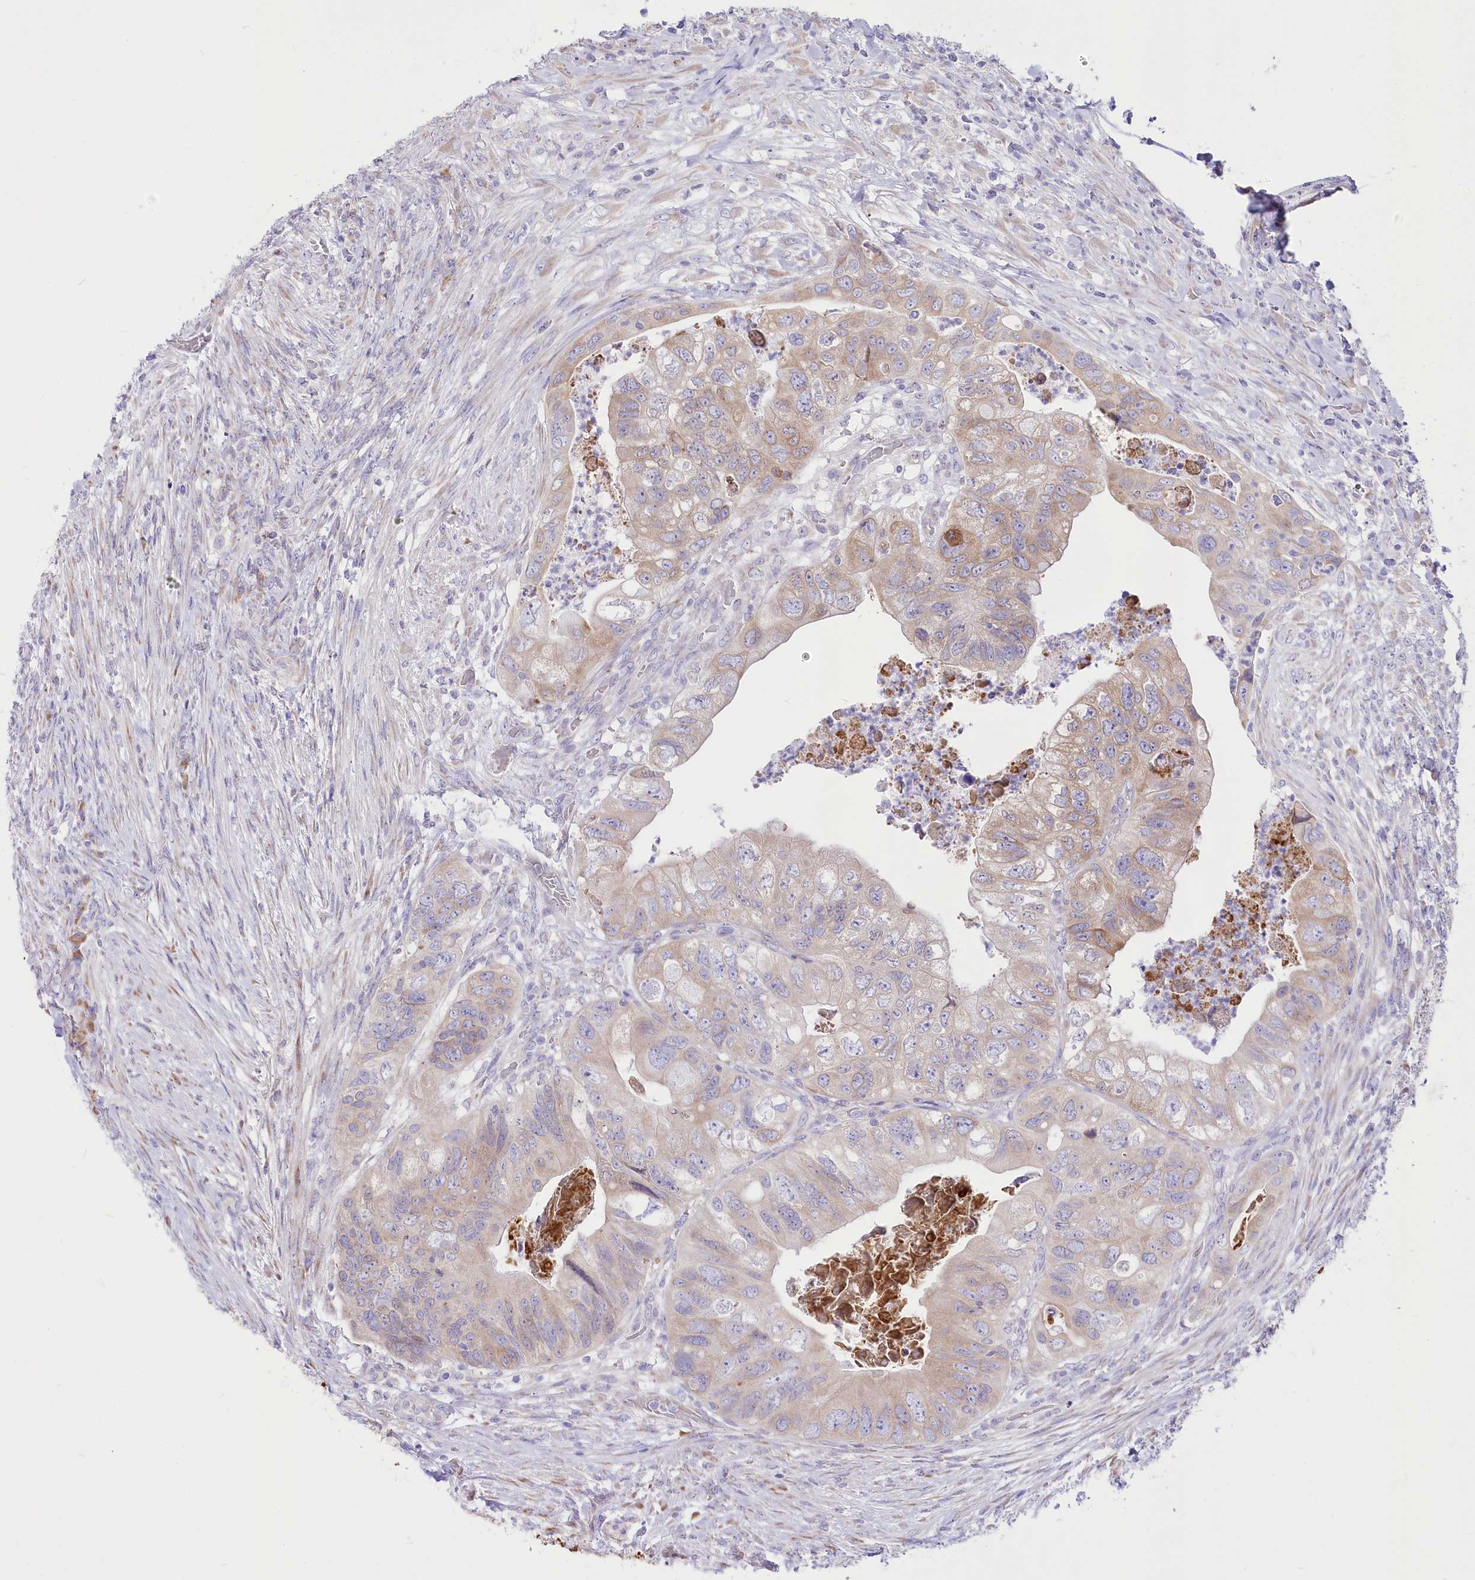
{"staining": {"intensity": "weak", "quantity": "25%-75%", "location": "cytoplasmic/membranous"}, "tissue": "colorectal cancer", "cell_type": "Tumor cells", "image_type": "cancer", "snomed": [{"axis": "morphology", "description": "Adenocarcinoma, NOS"}, {"axis": "topography", "description": "Rectum"}], "caption": "Human adenocarcinoma (colorectal) stained for a protein (brown) shows weak cytoplasmic/membranous positive expression in about 25%-75% of tumor cells.", "gene": "STT3B", "patient": {"sex": "male", "age": 63}}